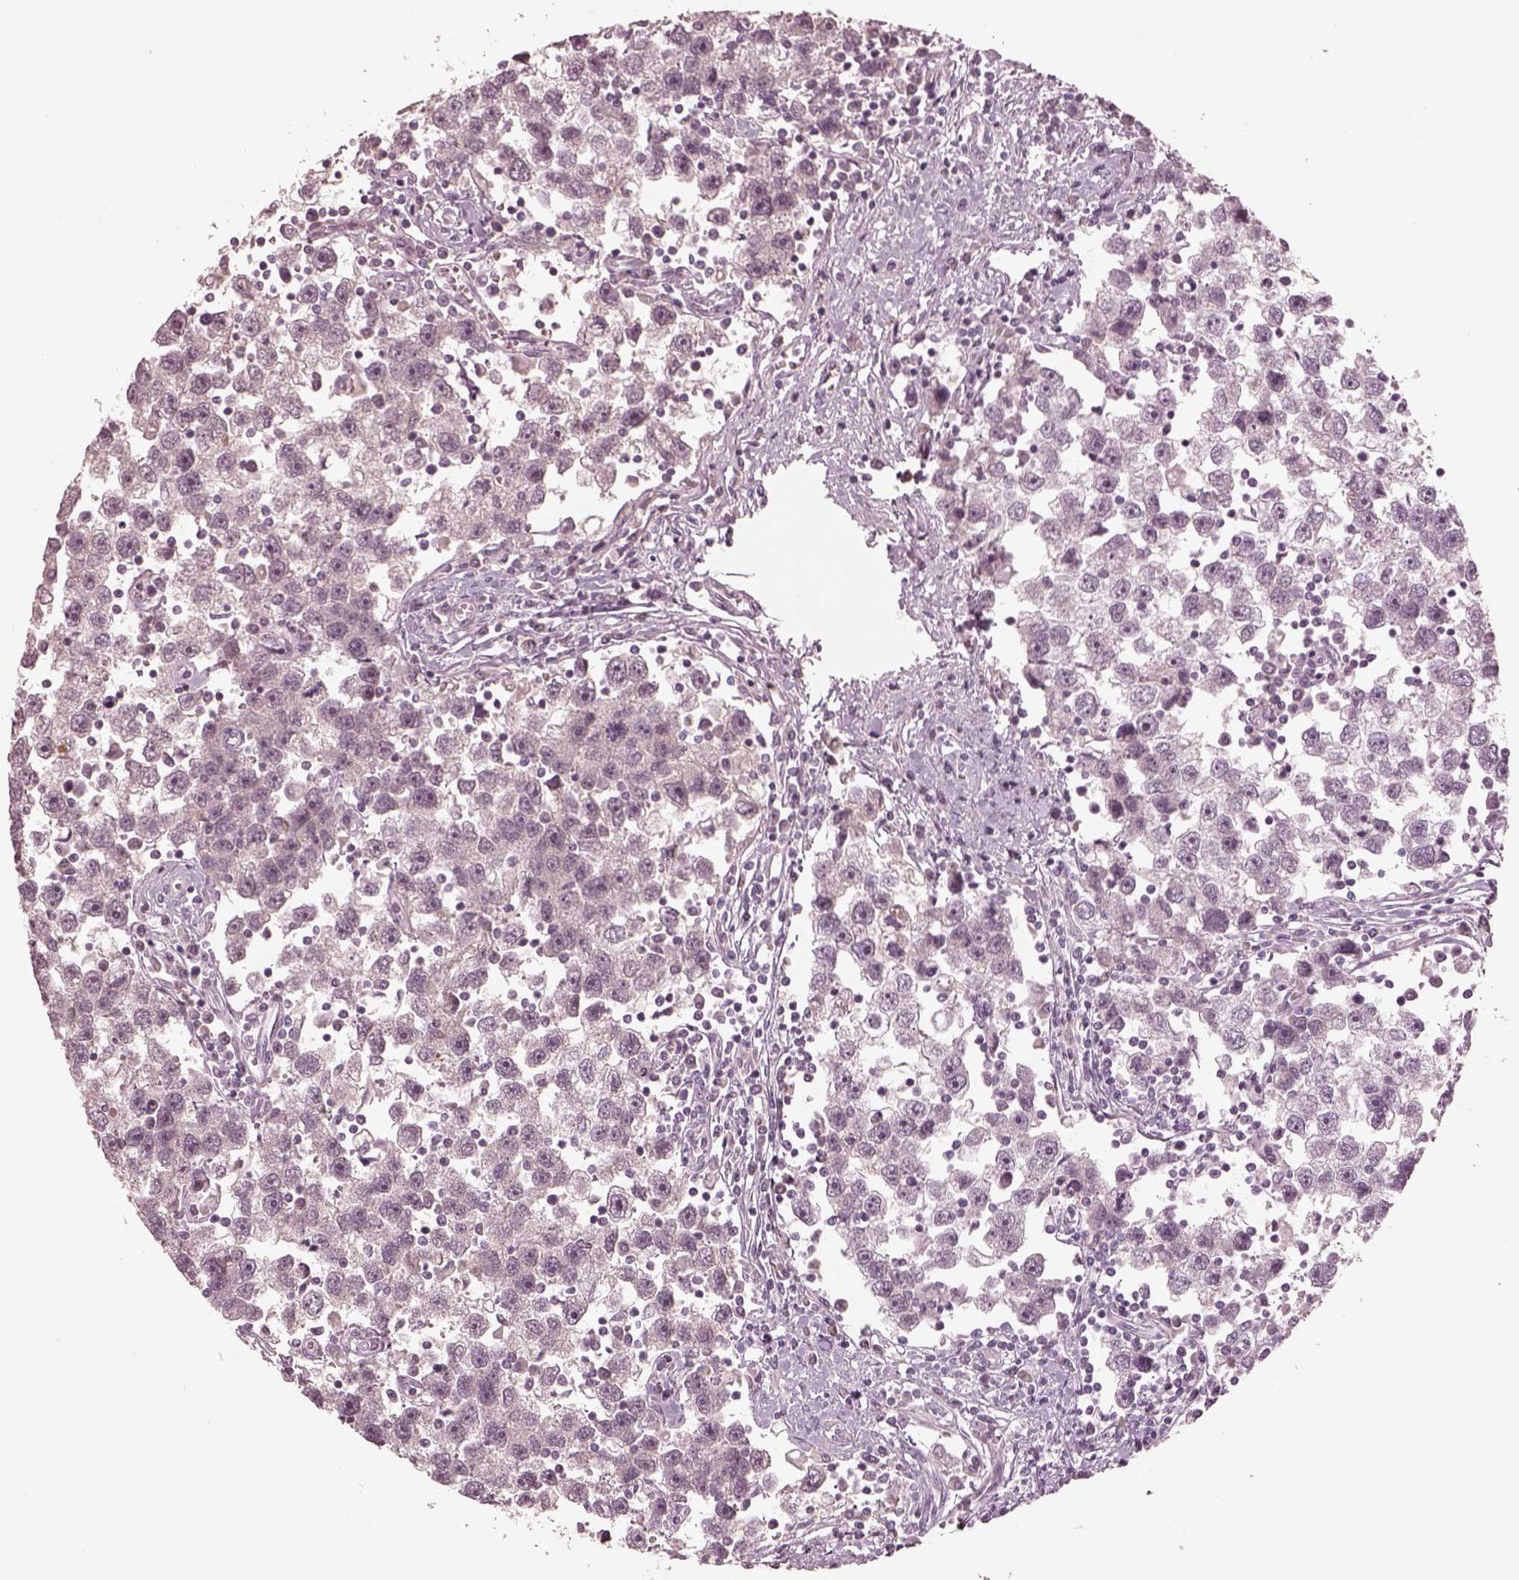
{"staining": {"intensity": "negative", "quantity": "none", "location": "none"}, "tissue": "testis cancer", "cell_type": "Tumor cells", "image_type": "cancer", "snomed": [{"axis": "morphology", "description": "Seminoma, NOS"}, {"axis": "topography", "description": "Testis"}], "caption": "Tumor cells show no significant protein expression in testis cancer.", "gene": "KCNA2", "patient": {"sex": "male", "age": 30}}